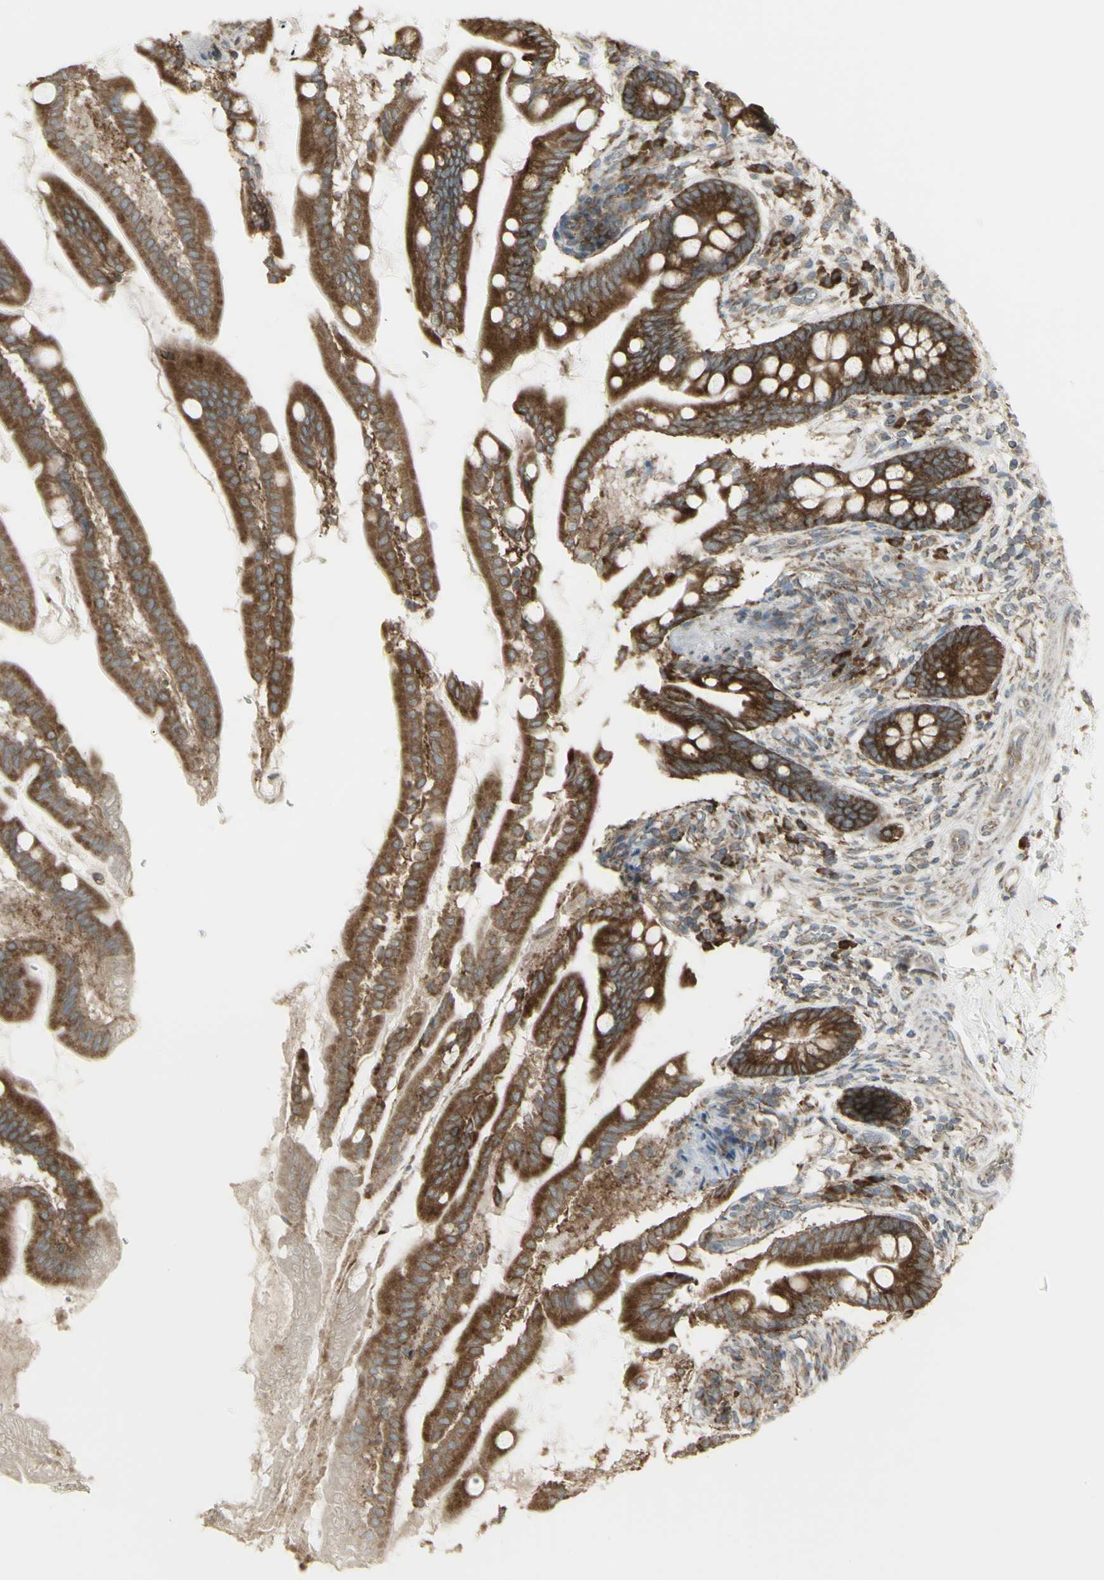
{"staining": {"intensity": "strong", "quantity": ">75%", "location": "cytoplasmic/membranous"}, "tissue": "small intestine", "cell_type": "Glandular cells", "image_type": "normal", "snomed": [{"axis": "morphology", "description": "Normal tissue, NOS"}, {"axis": "topography", "description": "Small intestine"}], "caption": "Immunohistochemistry histopathology image of unremarkable human small intestine stained for a protein (brown), which exhibits high levels of strong cytoplasmic/membranous positivity in approximately >75% of glandular cells.", "gene": "FKBP3", "patient": {"sex": "female", "age": 56}}